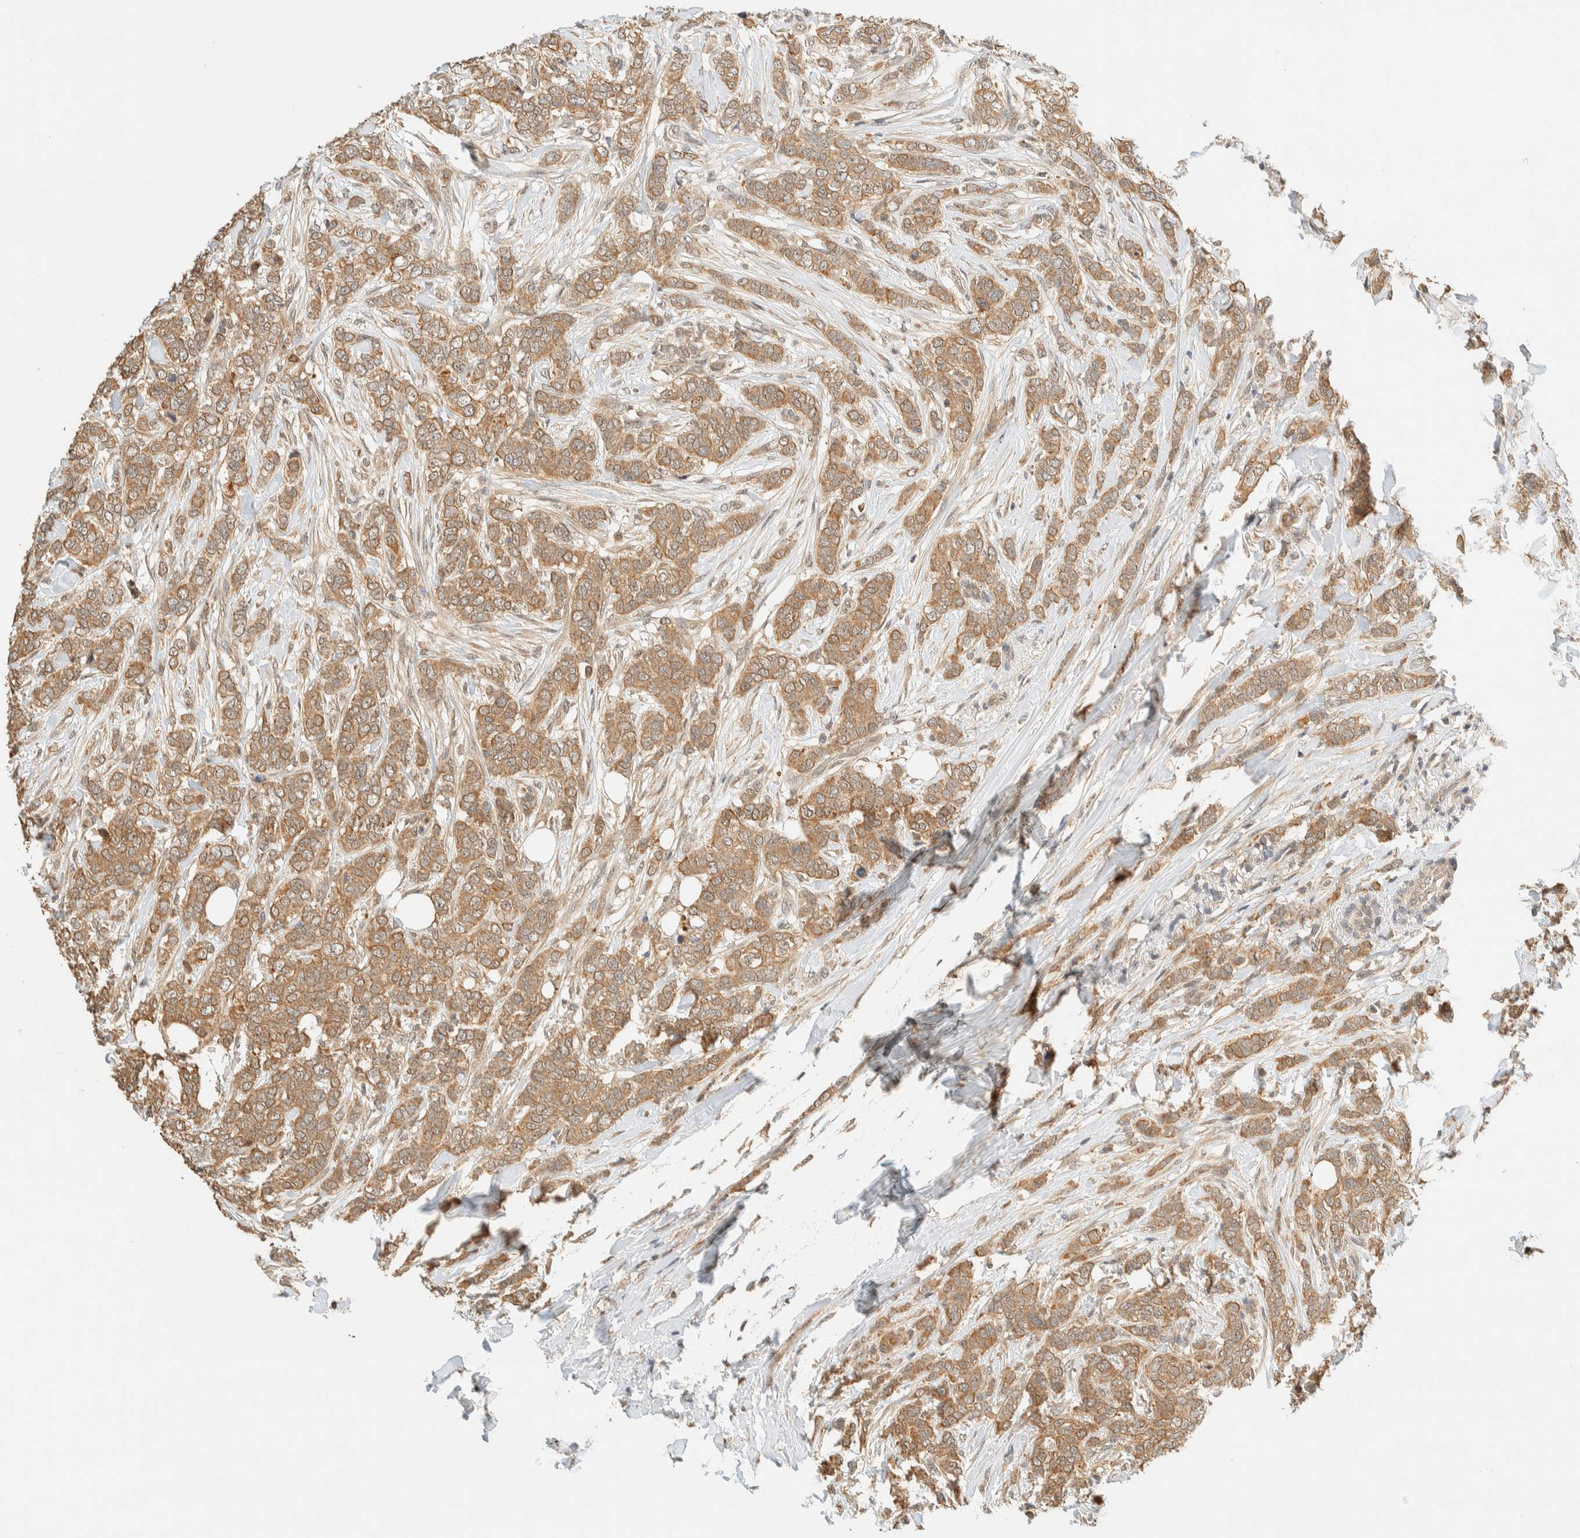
{"staining": {"intensity": "moderate", "quantity": ">75%", "location": "cytoplasmic/membranous"}, "tissue": "breast cancer", "cell_type": "Tumor cells", "image_type": "cancer", "snomed": [{"axis": "morphology", "description": "Lobular carcinoma"}, {"axis": "topography", "description": "Skin"}, {"axis": "topography", "description": "Breast"}], "caption": "IHC staining of breast cancer, which demonstrates medium levels of moderate cytoplasmic/membranous positivity in approximately >75% of tumor cells indicating moderate cytoplasmic/membranous protein expression. The staining was performed using DAB (brown) for protein detection and nuclei were counterstained in hematoxylin (blue).", "gene": "ZBTB34", "patient": {"sex": "female", "age": 46}}